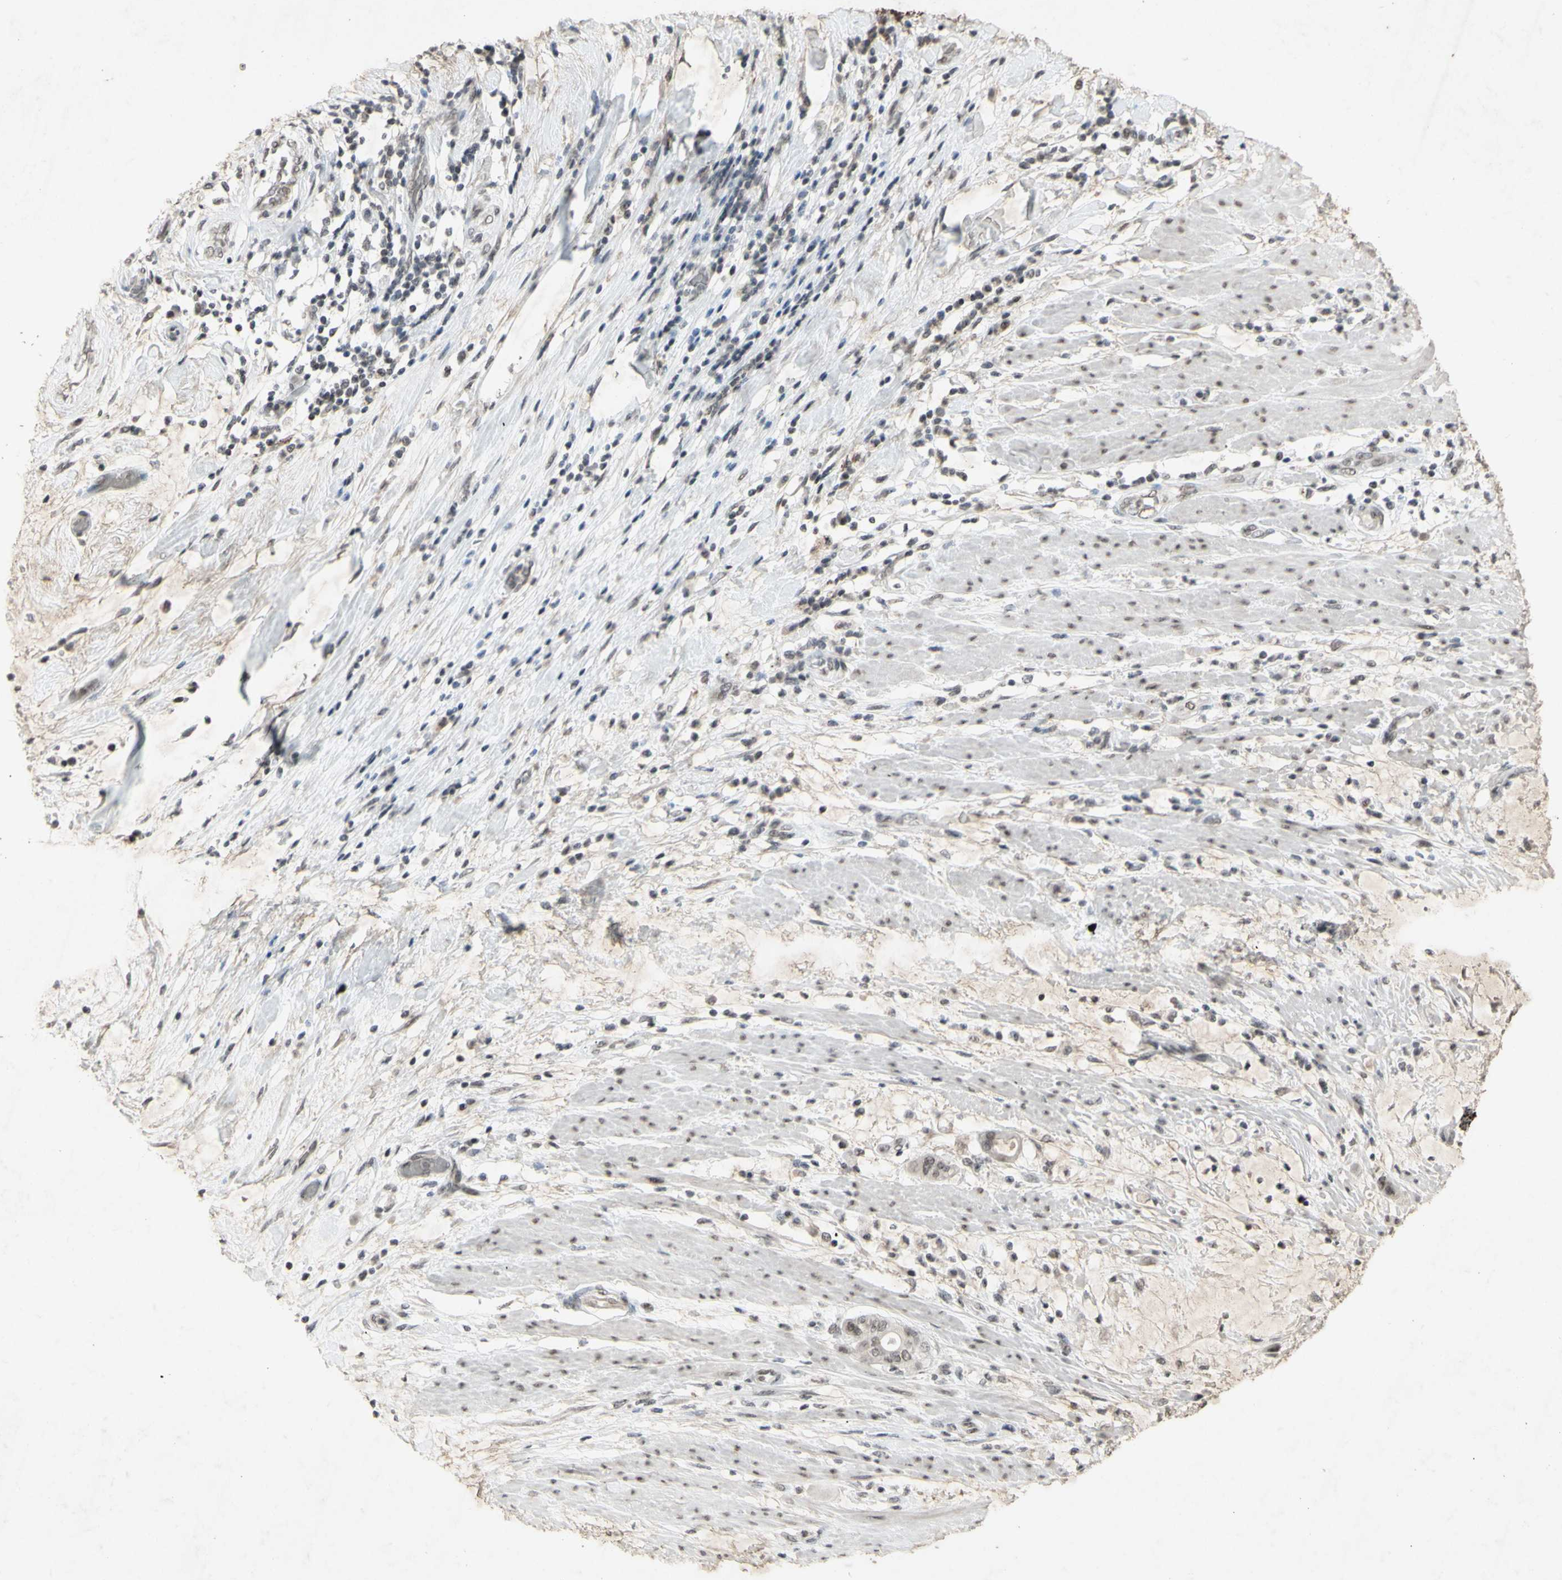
{"staining": {"intensity": "moderate", "quantity": ">75%", "location": "cytoplasmic/membranous,nuclear"}, "tissue": "pancreatic cancer", "cell_type": "Tumor cells", "image_type": "cancer", "snomed": [{"axis": "morphology", "description": "Adenocarcinoma, NOS"}, {"axis": "morphology", "description": "Adenocarcinoma, metastatic, NOS"}, {"axis": "topography", "description": "Lymph node"}, {"axis": "topography", "description": "Pancreas"}, {"axis": "topography", "description": "Duodenum"}], "caption": "Moderate cytoplasmic/membranous and nuclear protein expression is appreciated in about >75% of tumor cells in pancreatic adenocarcinoma.", "gene": "CENPB", "patient": {"sex": "female", "age": 64}}